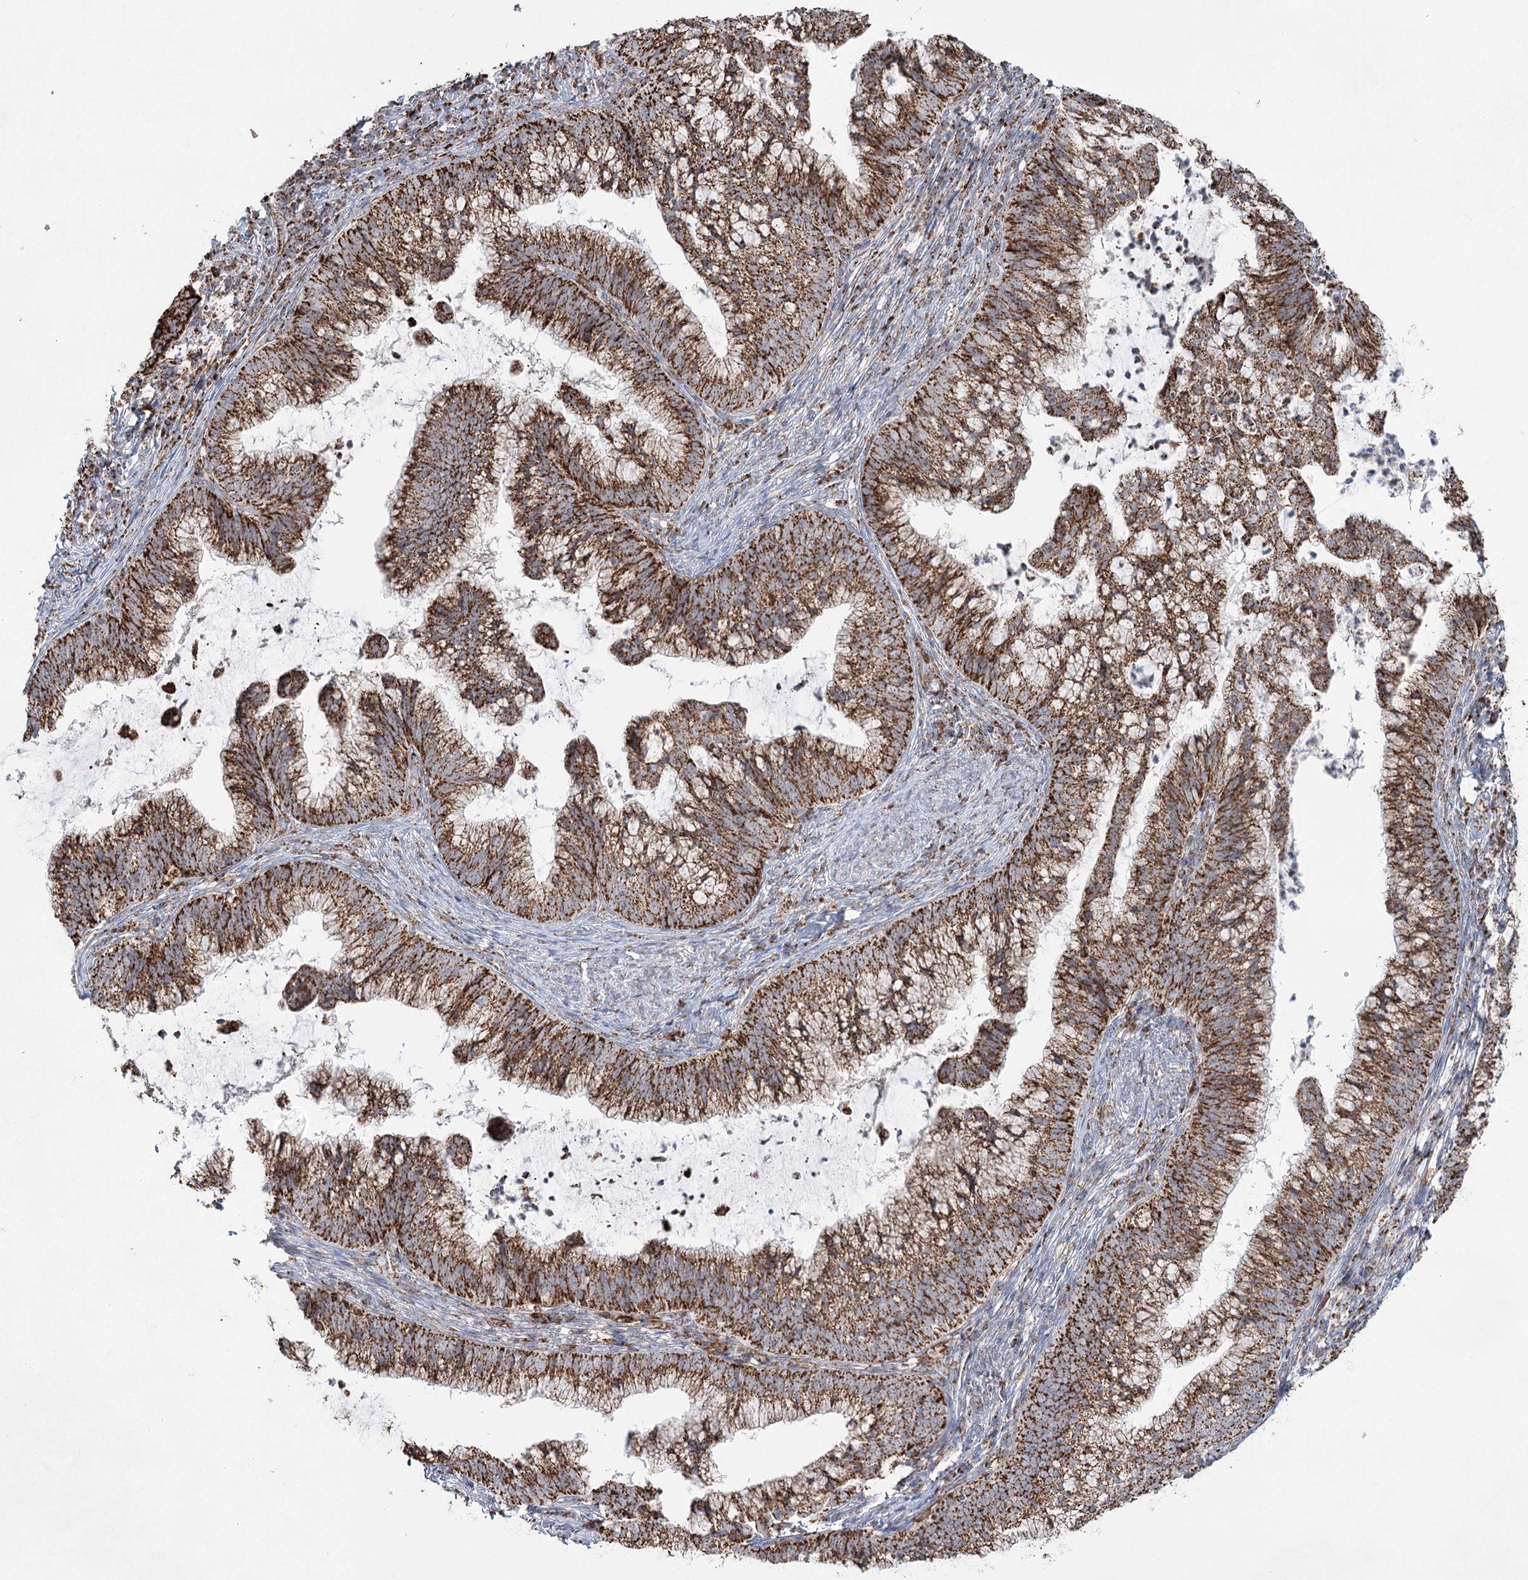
{"staining": {"intensity": "strong", "quantity": ">75%", "location": "cytoplasmic/membranous"}, "tissue": "cervical cancer", "cell_type": "Tumor cells", "image_type": "cancer", "snomed": [{"axis": "morphology", "description": "Adenocarcinoma, NOS"}, {"axis": "topography", "description": "Cervix"}], "caption": "Human cervical cancer stained for a protein (brown) reveals strong cytoplasmic/membranous positive expression in approximately >75% of tumor cells.", "gene": "CWF19L1", "patient": {"sex": "female", "age": 36}}